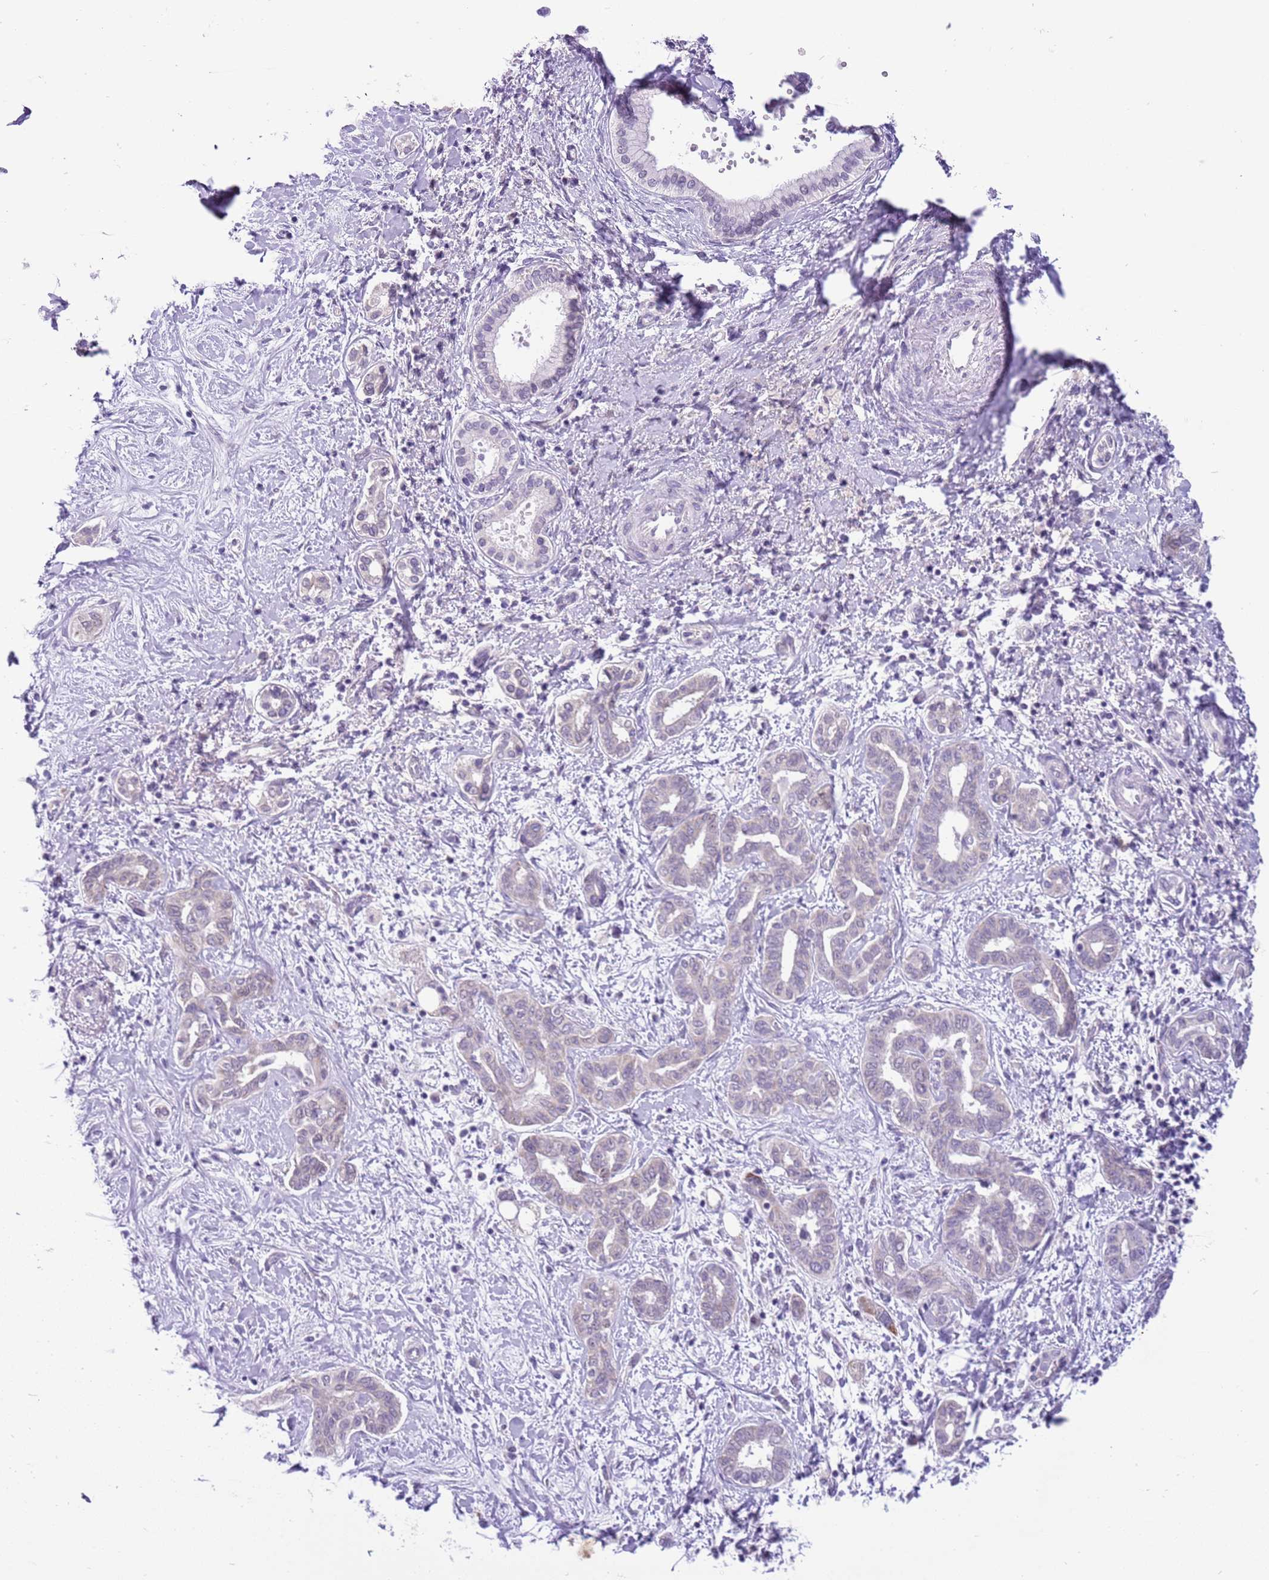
{"staining": {"intensity": "negative", "quantity": "none", "location": "none"}, "tissue": "liver cancer", "cell_type": "Tumor cells", "image_type": "cancer", "snomed": [{"axis": "morphology", "description": "Cholangiocarcinoma"}, {"axis": "topography", "description": "Liver"}], "caption": "Immunohistochemical staining of human liver cancer displays no significant staining in tumor cells. (Stains: DAB (3,3'-diaminobenzidine) immunohistochemistry (IHC) with hematoxylin counter stain, Microscopy: brightfield microscopy at high magnification).", "gene": "FAM120C", "patient": {"sex": "female", "age": 77}}